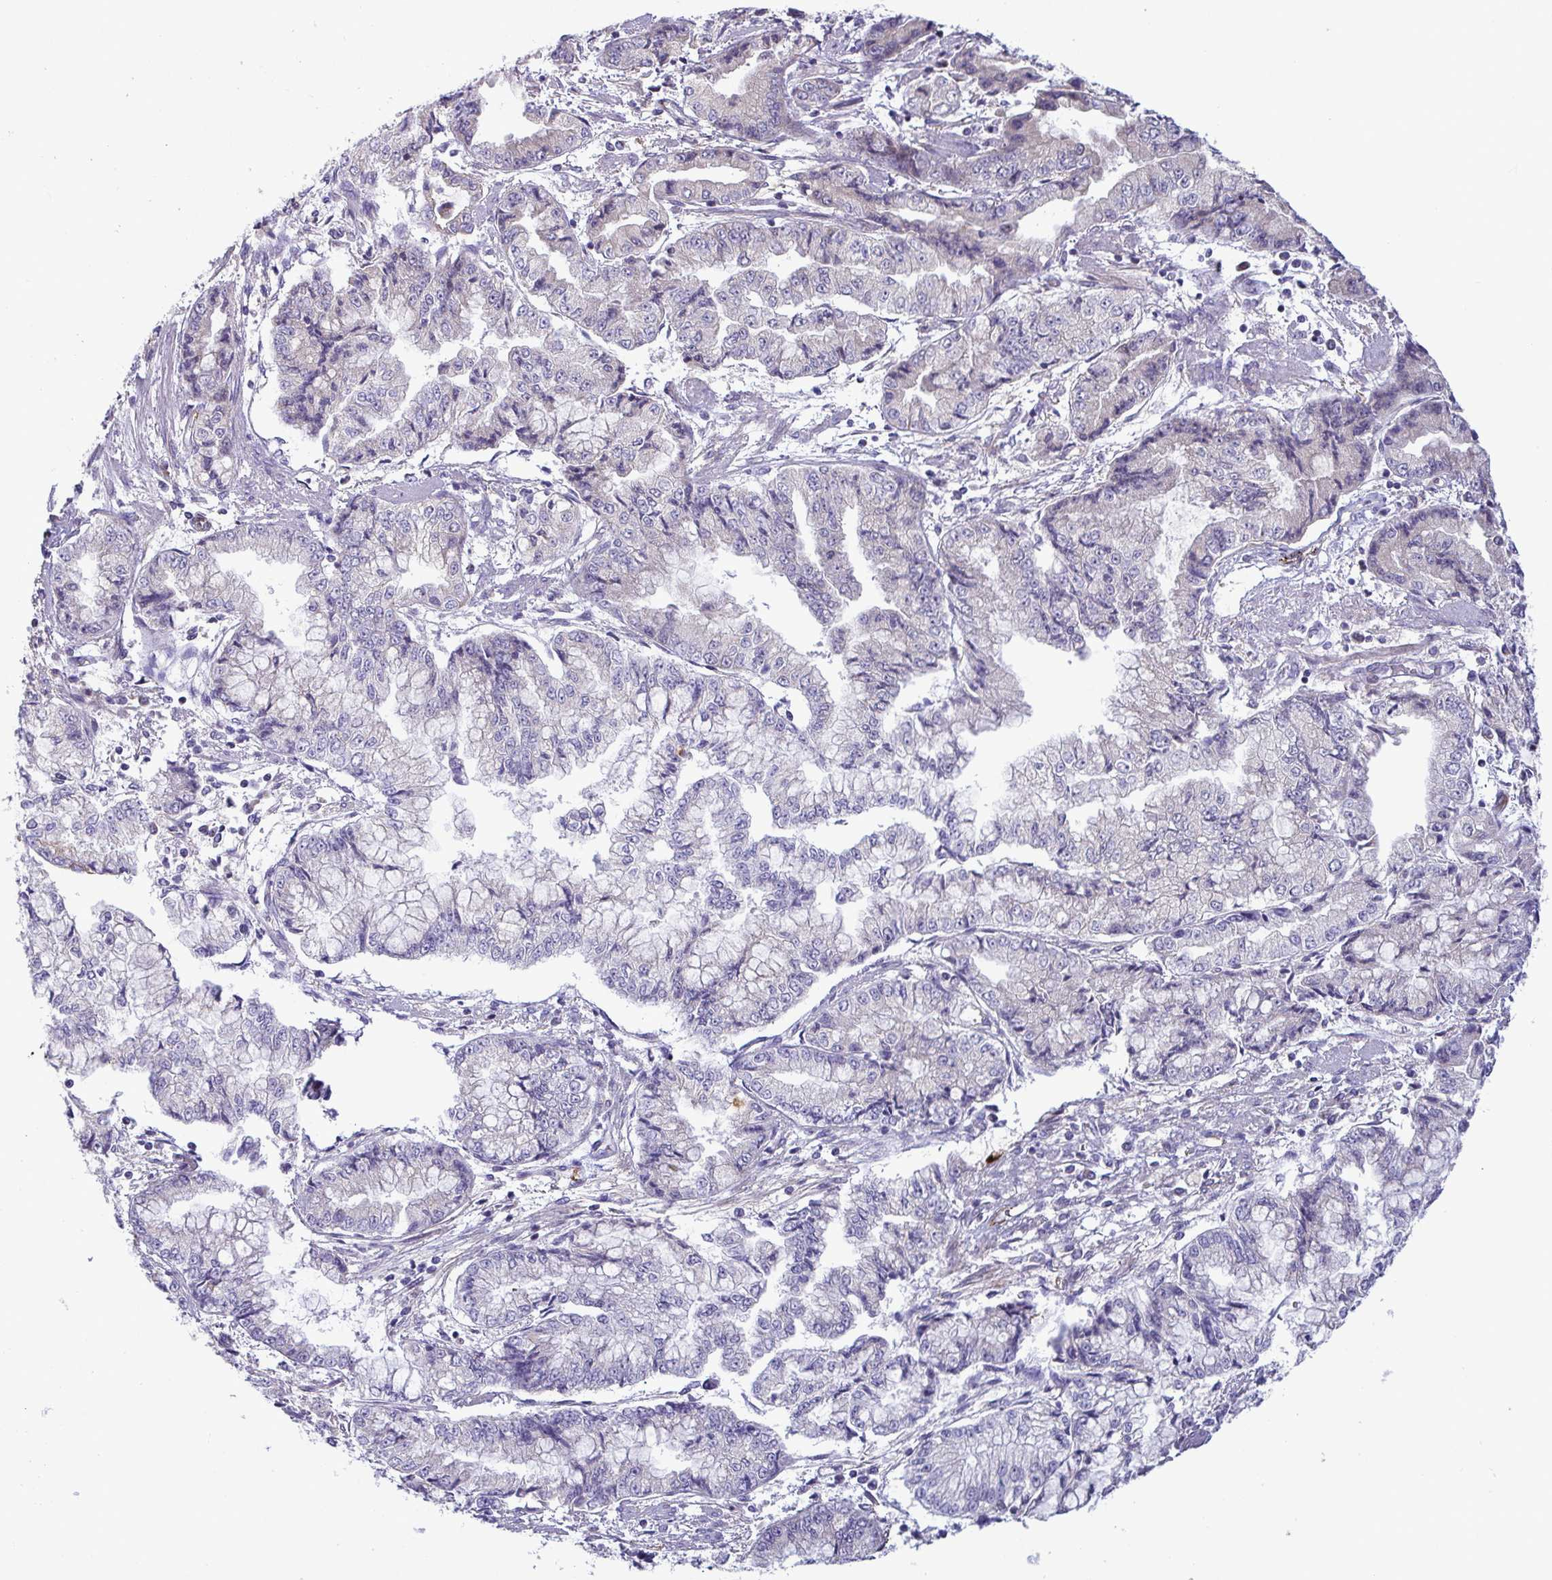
{"staining": {"intensity": "negative", "quantity": "none", "location": "none"}, "tissue": "stomach cancer", "cell_type": "Tumor cells", "image_type": "cancer", "snomed": [{"axis": "morphology", "description": "Adenocarcinoma, NOS"}, {"axis": "topography", "description": "Stomach, upper"}], "caption": "The photomicrograph displays no significant expression in tumor cells of stomach adenocarcinoma. (Immunohistochemistry, brightfield microscopy, high magnification).", "gene": "IL37", "patient": {"sex": "female", "age": 74}}